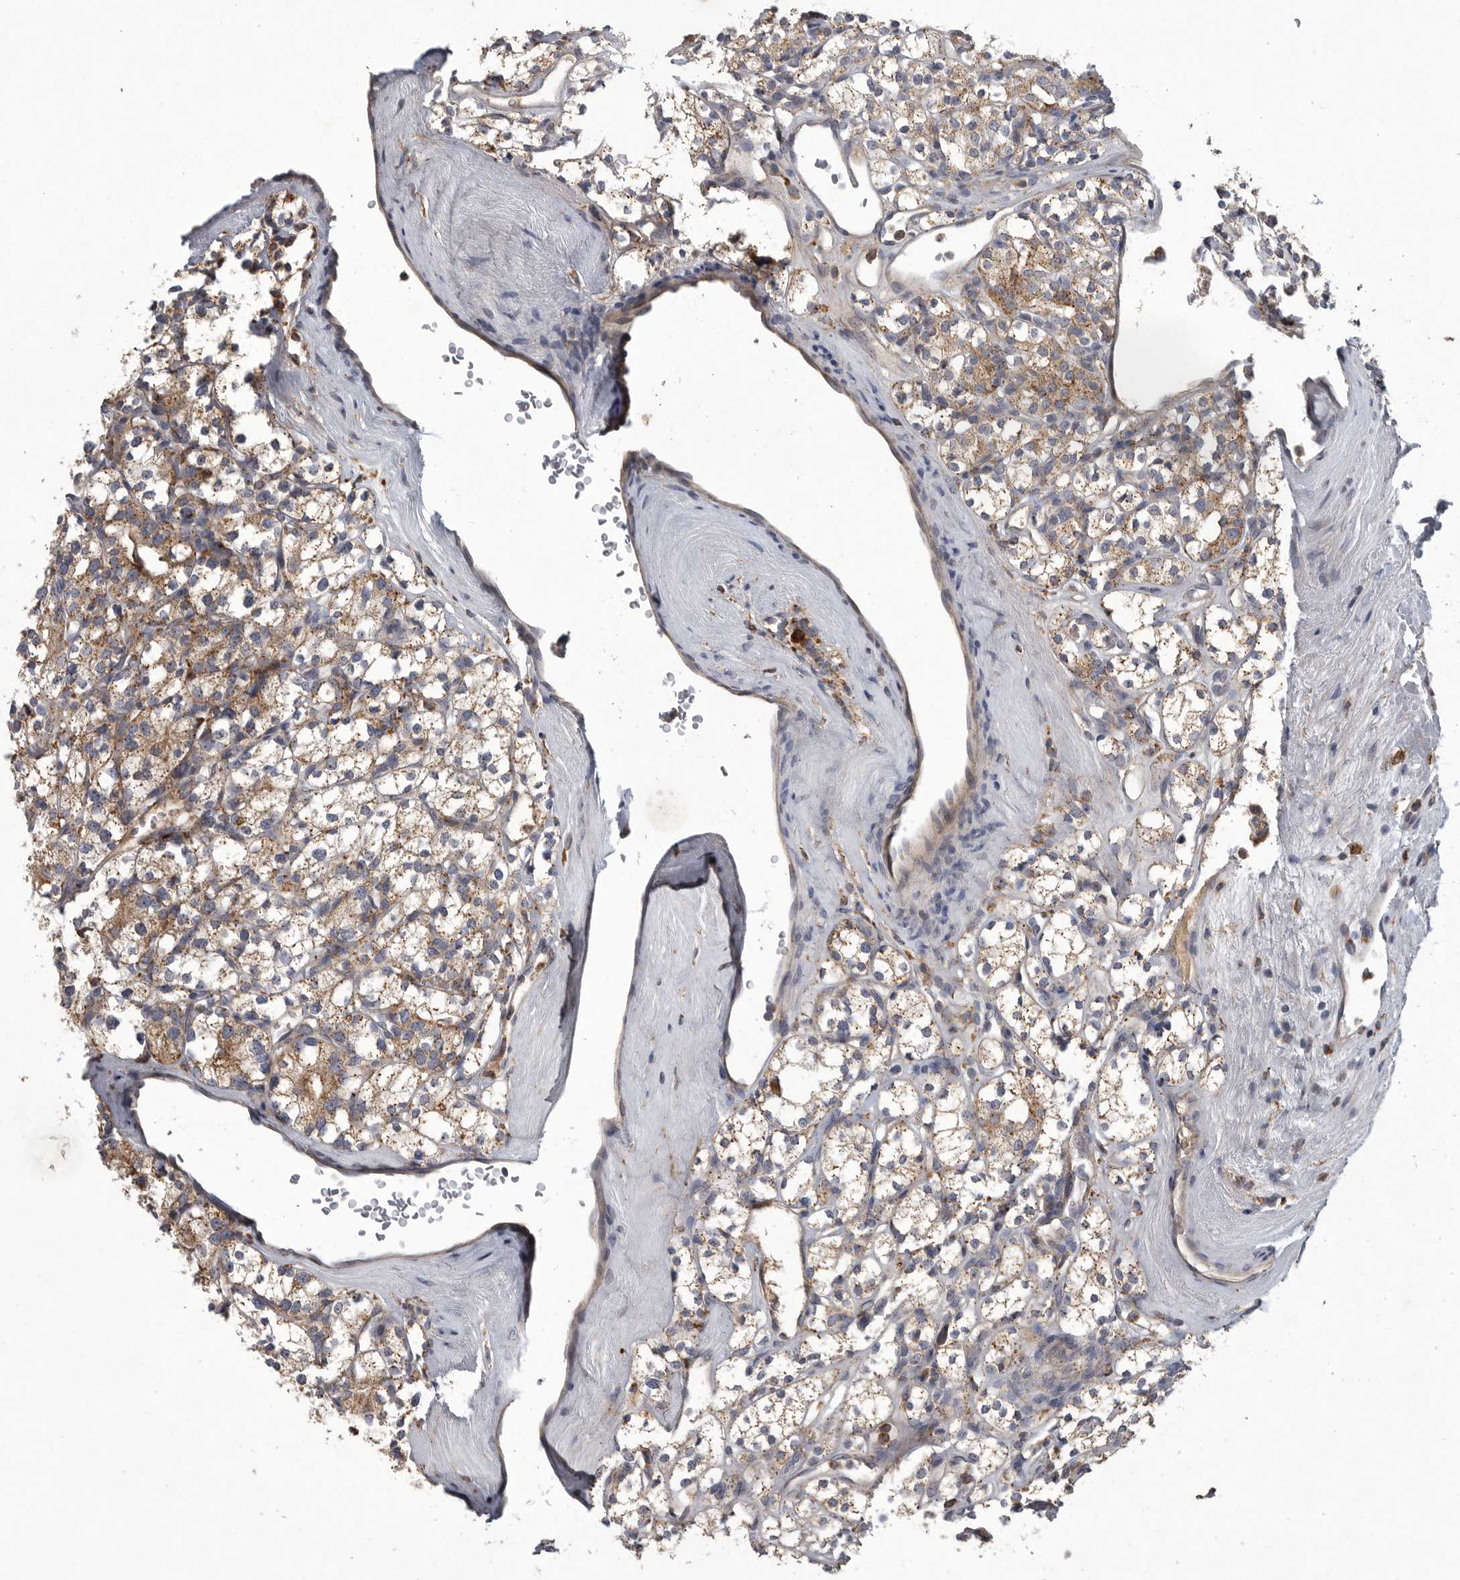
{"staining": {"intensity": "moderate", "quantity": ">75%", "location": "cytoplasmic/membranous"}, "tissue": "renal cancer", "cell_type": "Tumor cells", "image_type": "cancer", "snomed": [{"axis": "morphology", "description": "Adenocarcinoma, NOS"}, {"axis": "topography", "description": "Kidney"}], "caption": "About >75% of tumor cells in human renal cancer display moderate cytoplasmic/membranous protein staining as visualized by brown immunohistochemical staining.", "gene": "LAMTOR3", "patient": {"sex": "male", "age": 77}}